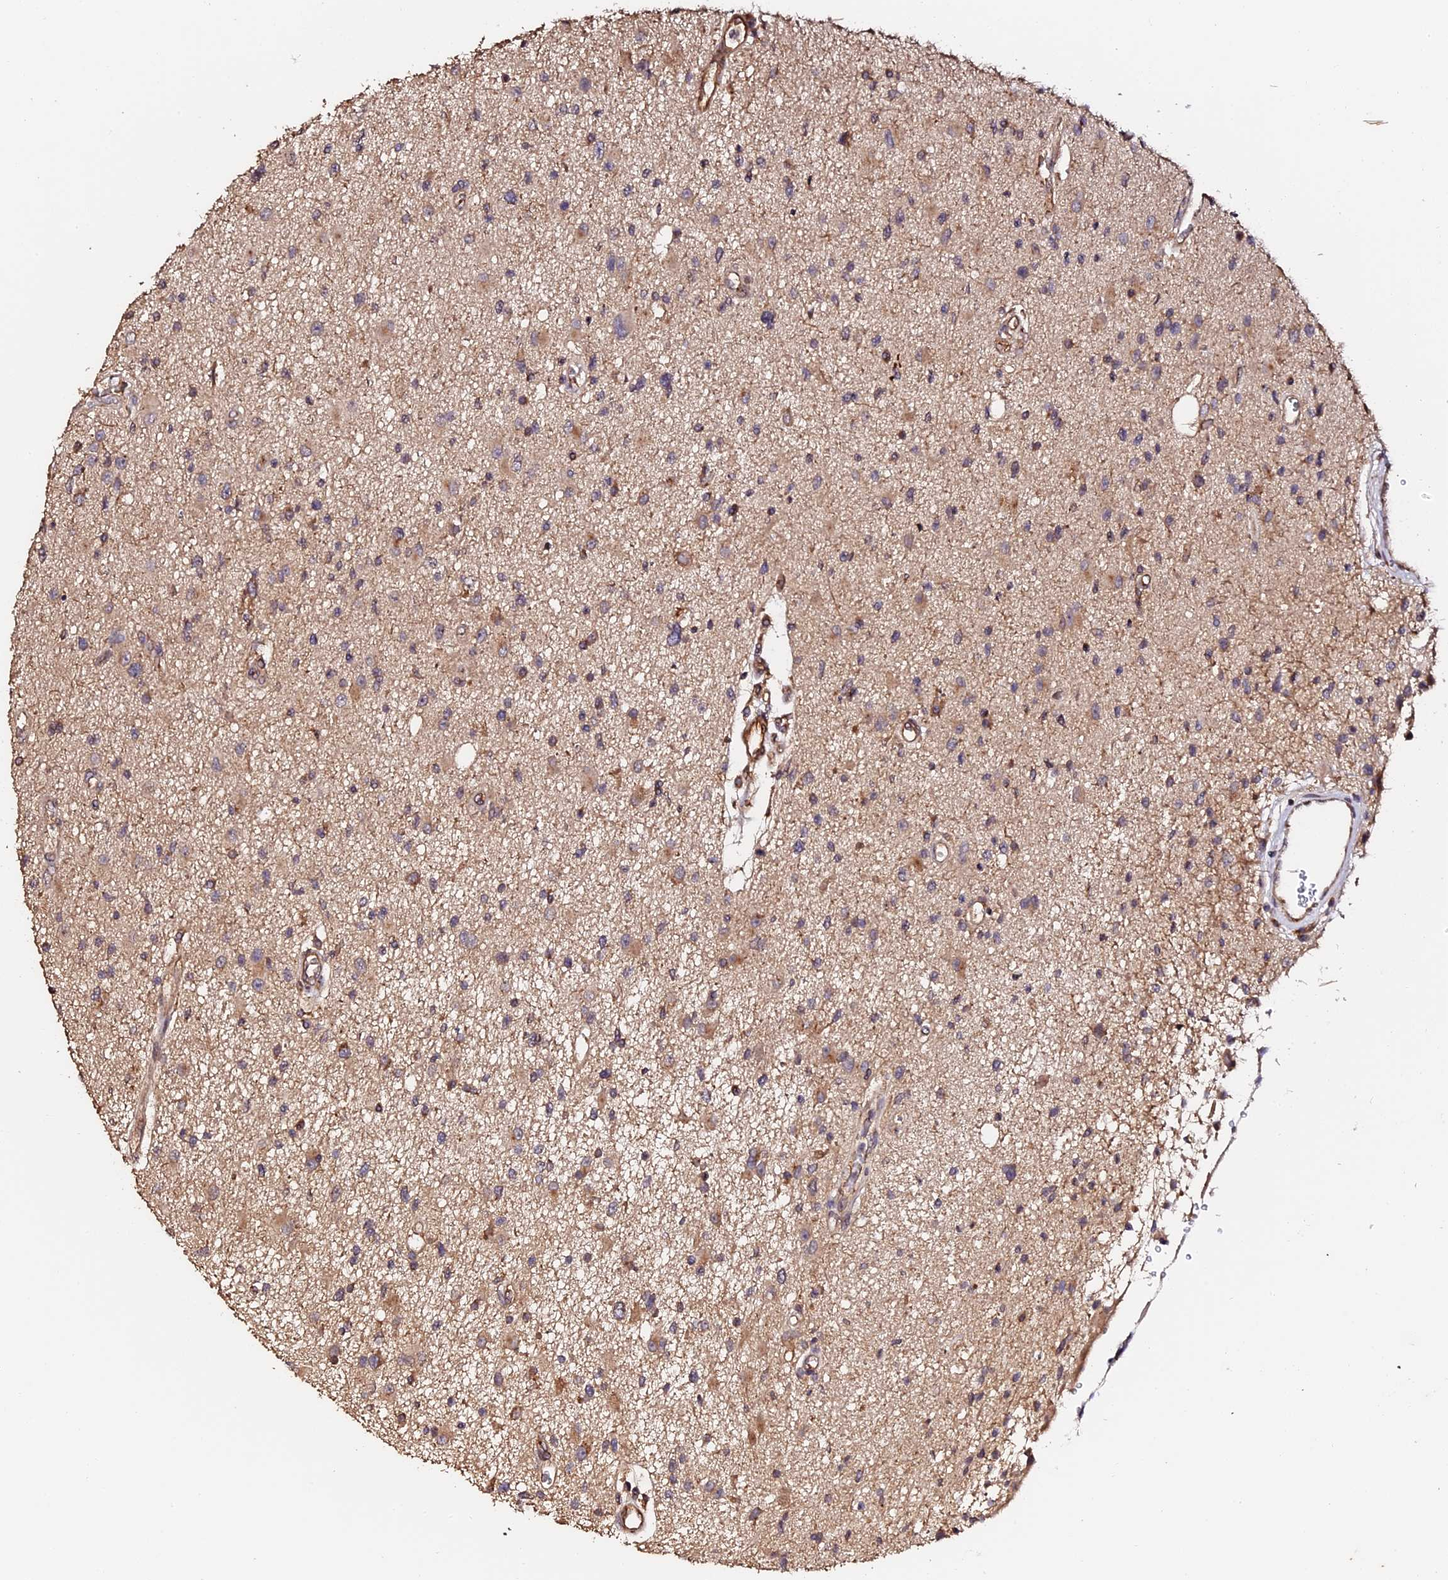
{"staining": {"intensity": "weak", "quantity": "25%-75%", "location": "cytoplasmic/membranous"}, "tissue": "glioma", "cell_type": "Tumor cells", "image_type": "cancer", "snomed": [{"axis": "morphology", "description": "Glioma, malignant, High grade"}, {"axis": "topography", "description": "Brain"}], "caption": "Protein staining demonstrates weak cytoplasmic/membranous staining in about 25%-75% of tumor cells in glioma. Nuclei are stained in blue.", "gene": "TDO2", "patient": {"sex": "male", "age": 33}}